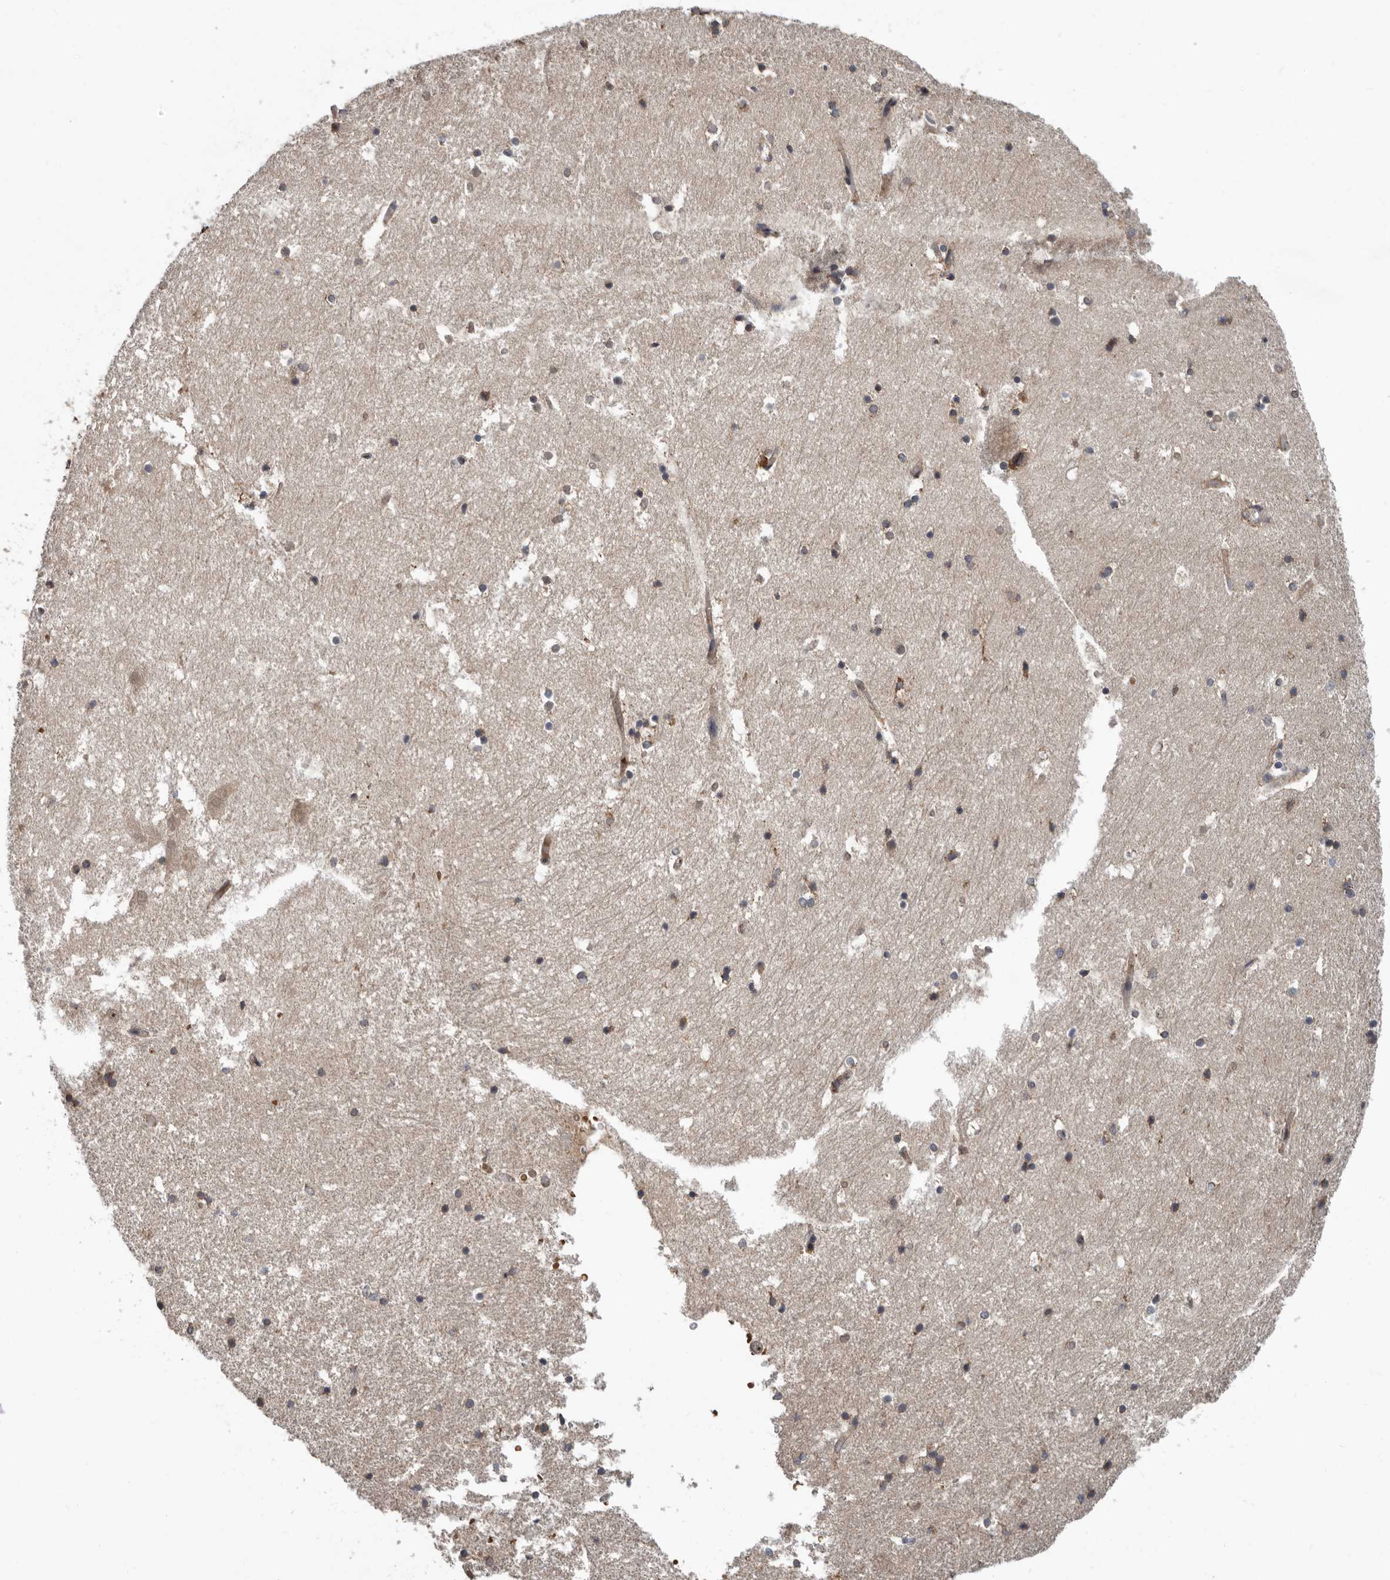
{"staining": {"intensity": "weak", "quantity": "25%-75%", "location": "cytoplasmic/membranous"}, "tissue": "hippocampus", "cell_type": "Glial cells", "image_type": "normal", "snomed": [{"axis": "morphology", "description": "Normal tissue, NOS"}, {"axis": "topography", "description": "Hippocampus"}], "caption": "Immunohistochemical staining of benign human hippocampus displays low levels of weak cytoplasmic/membranous expression in about 25%-75% of glial cells. The protein of interest is shown in brown color, while the nuclei are stained blue.", "gene": "FGFR4", "patient": {"sex": "female", "age": 52}}